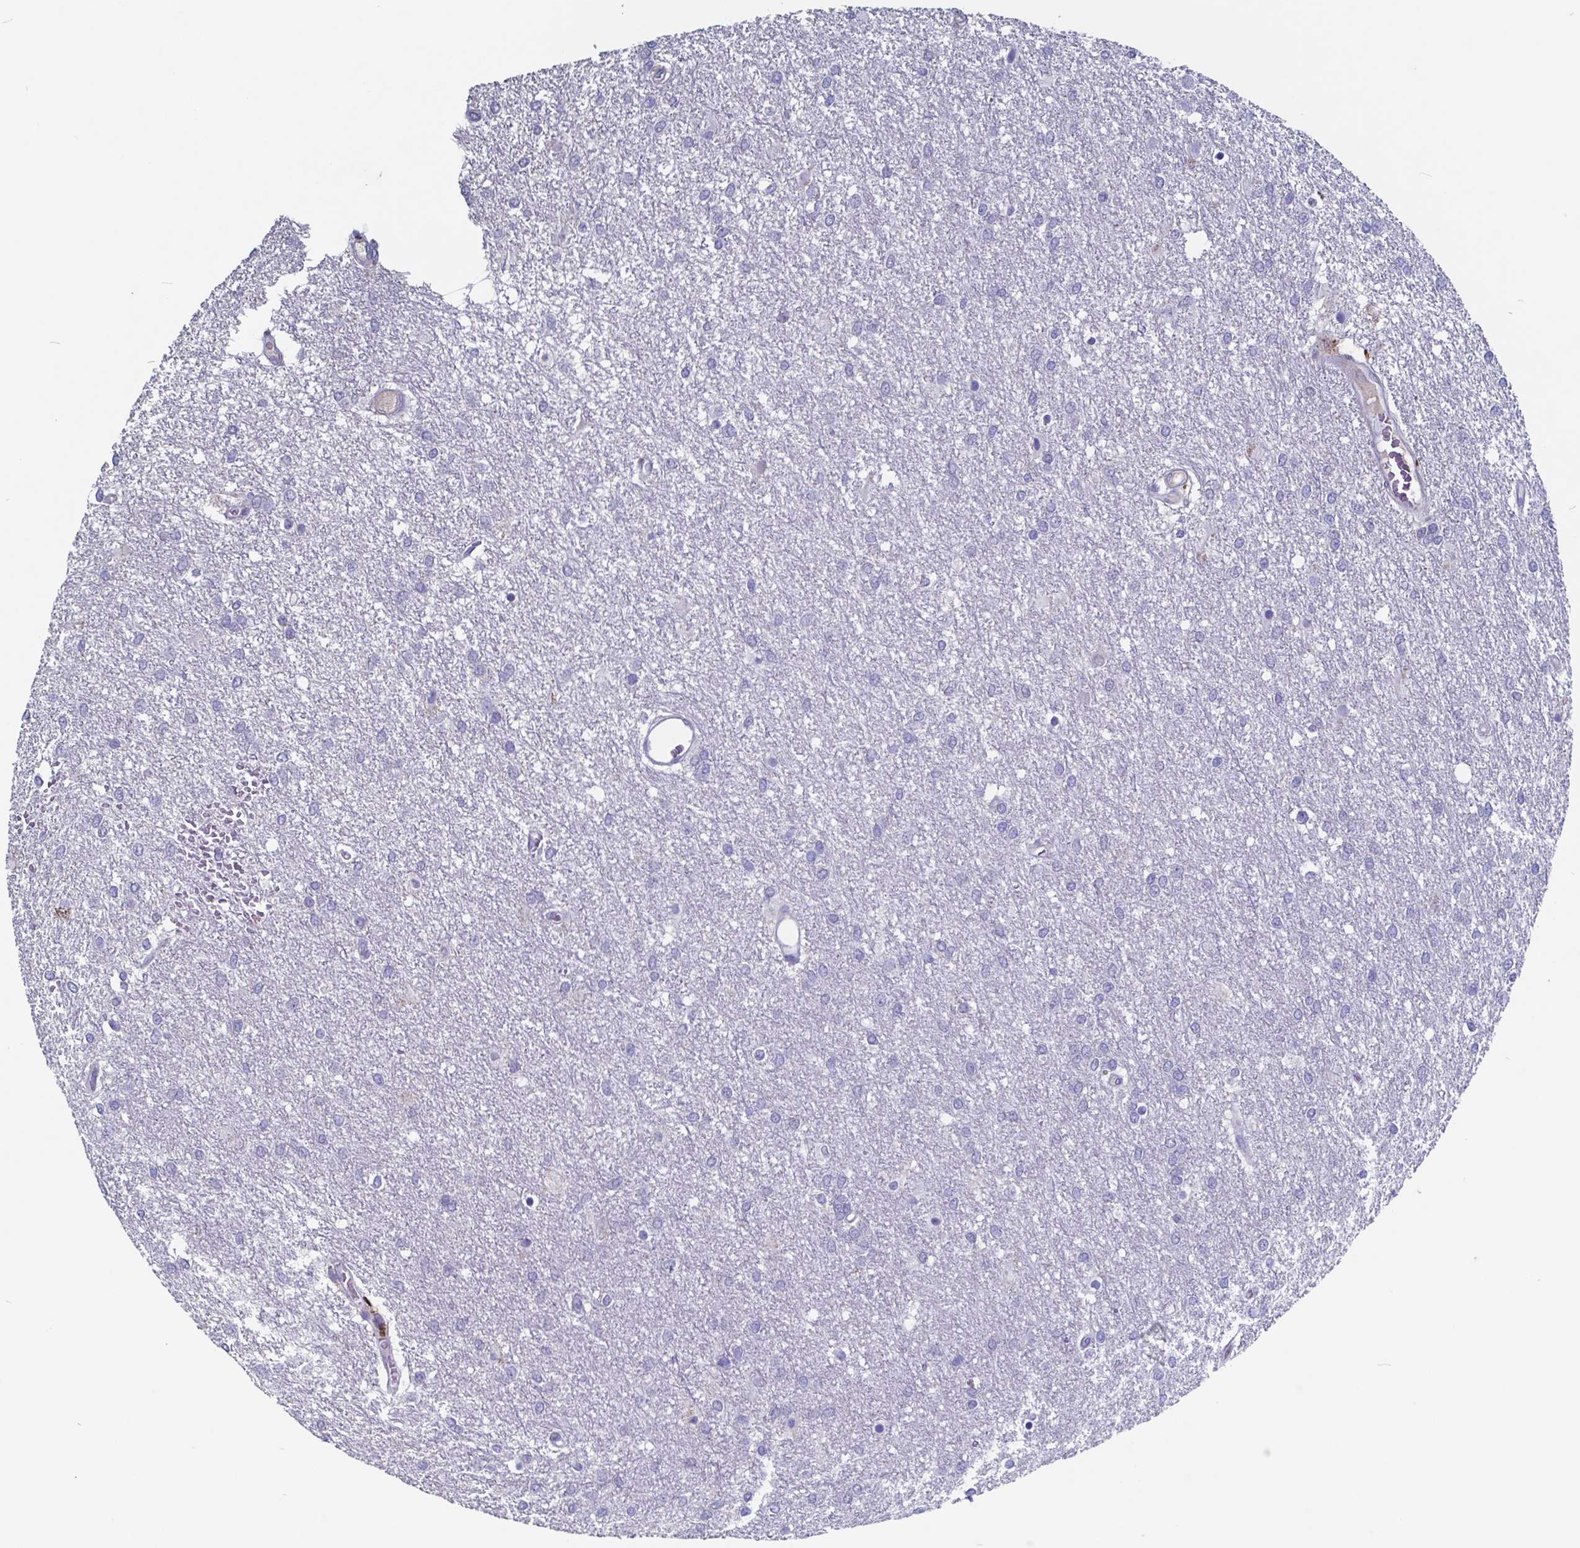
{"staining": {"intensity": "negative", "quantity": "none", "location": "none"}, "tissue": "glioma", "cell_type": "Tumor cells", "image_type": "cancer", "snomed": [{"axis": "morphology", "description": "Glioma, malignant, High grade"}, {"axis": "topography", "description": "Brain"}], "caption": "Protein analysis of high-grade glioma (malignant) shows no significant positivity in tumor cells.", "gene": "TTR", "patient": {"sex": "female", "age": 61}}